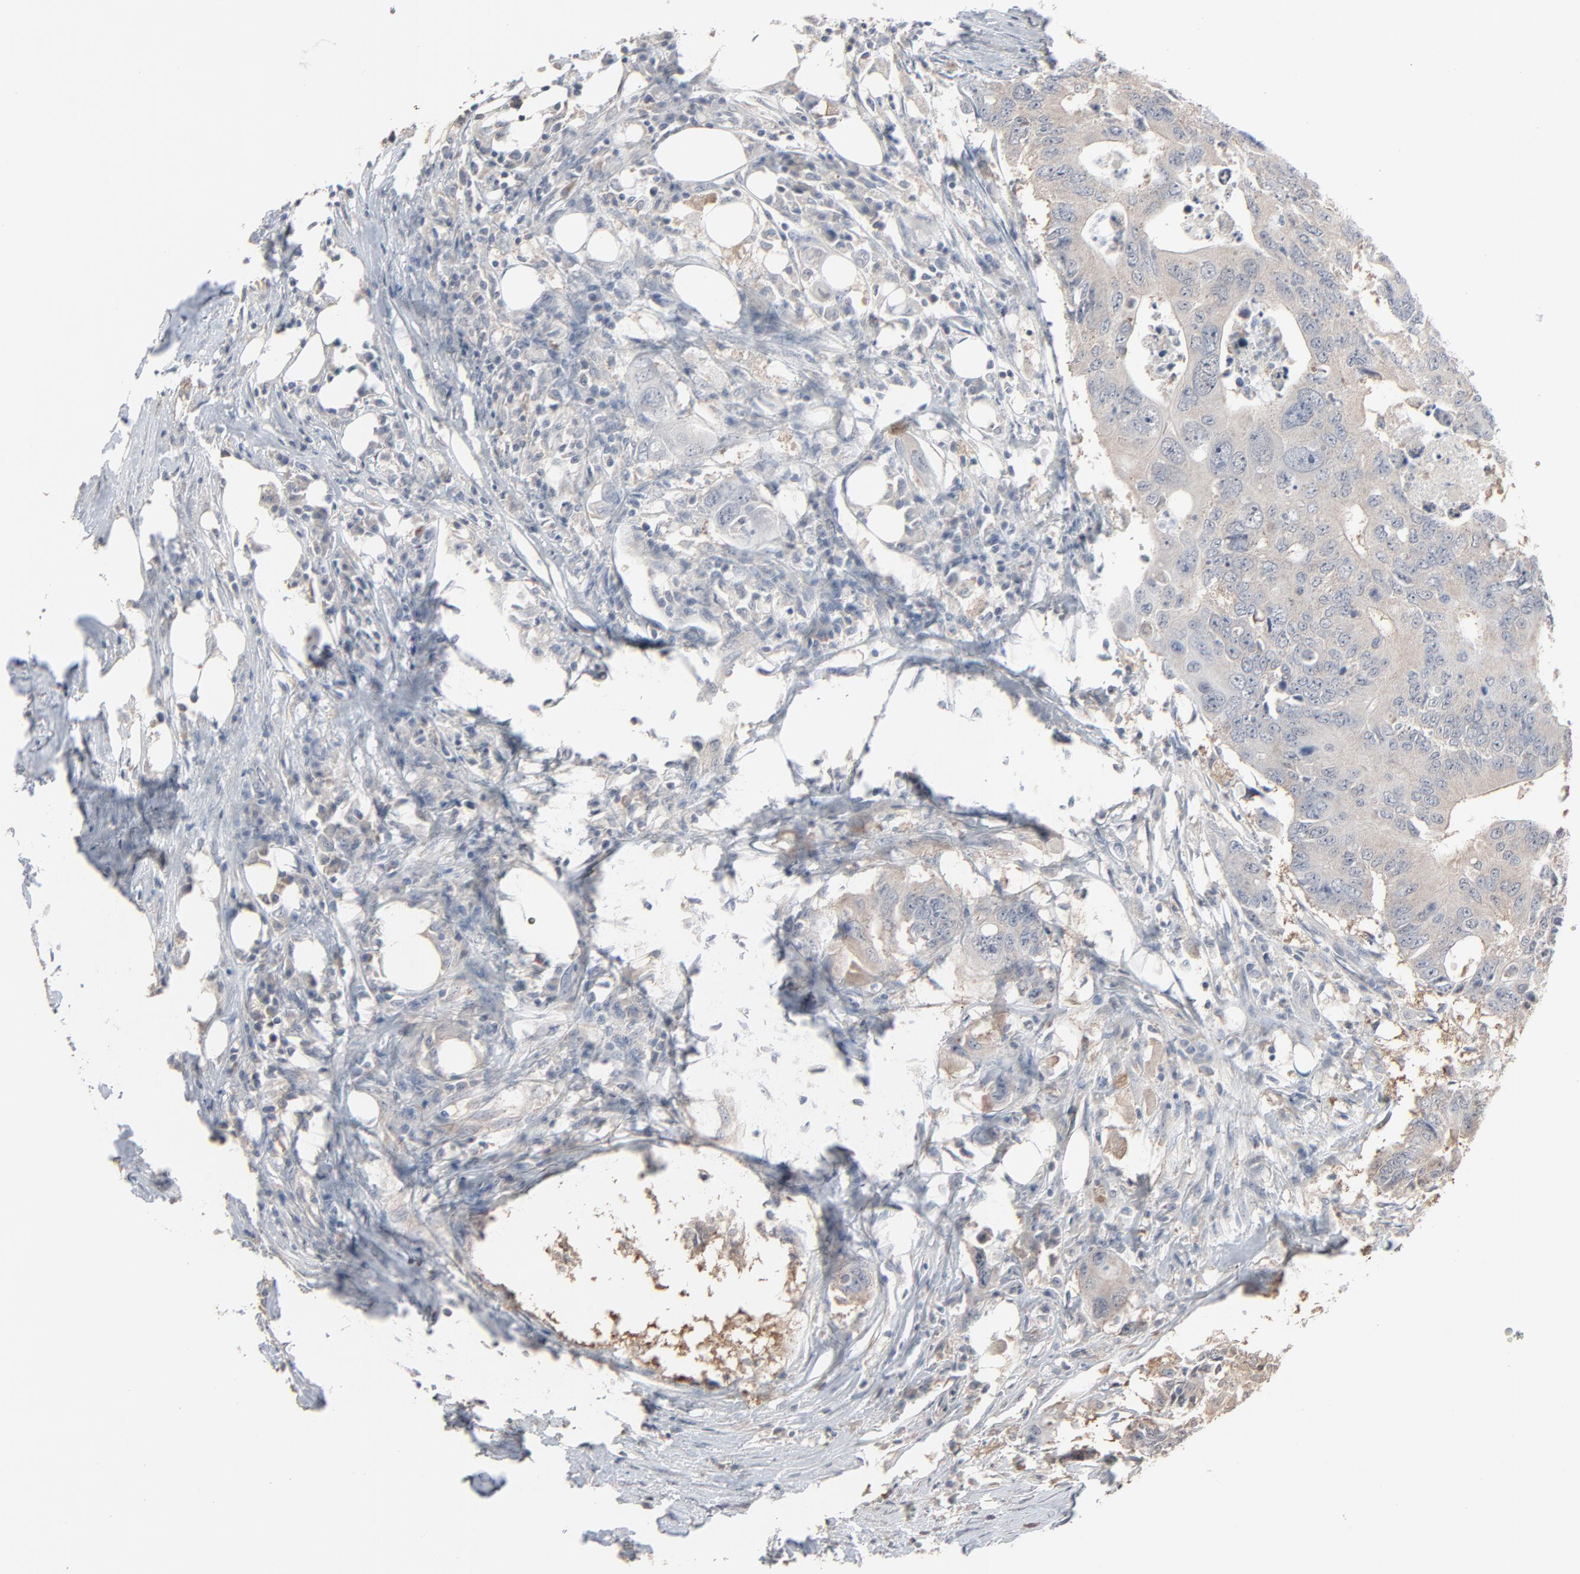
{"staining": {"intensity": "weak", "quantity": "<25%", "location": "cytoplasmic/membranous"}, "tissue": "colorectal cancer", "cell_type": "Tumor cells", "image_type": "cancer", "snomed": [{"axis": "morphology", "description": "Adenocarcinoma, NOS"}, {"axis": "topography", "description": "Colon"}], "caption": "High power microscopy histopathology image of an IHC histopathology image of adenocarcinoma (colorectal), revealing no significant positivity in tumor cells.", "gene": "CCT5", "patient": {"sex": "male", "age": 71}}